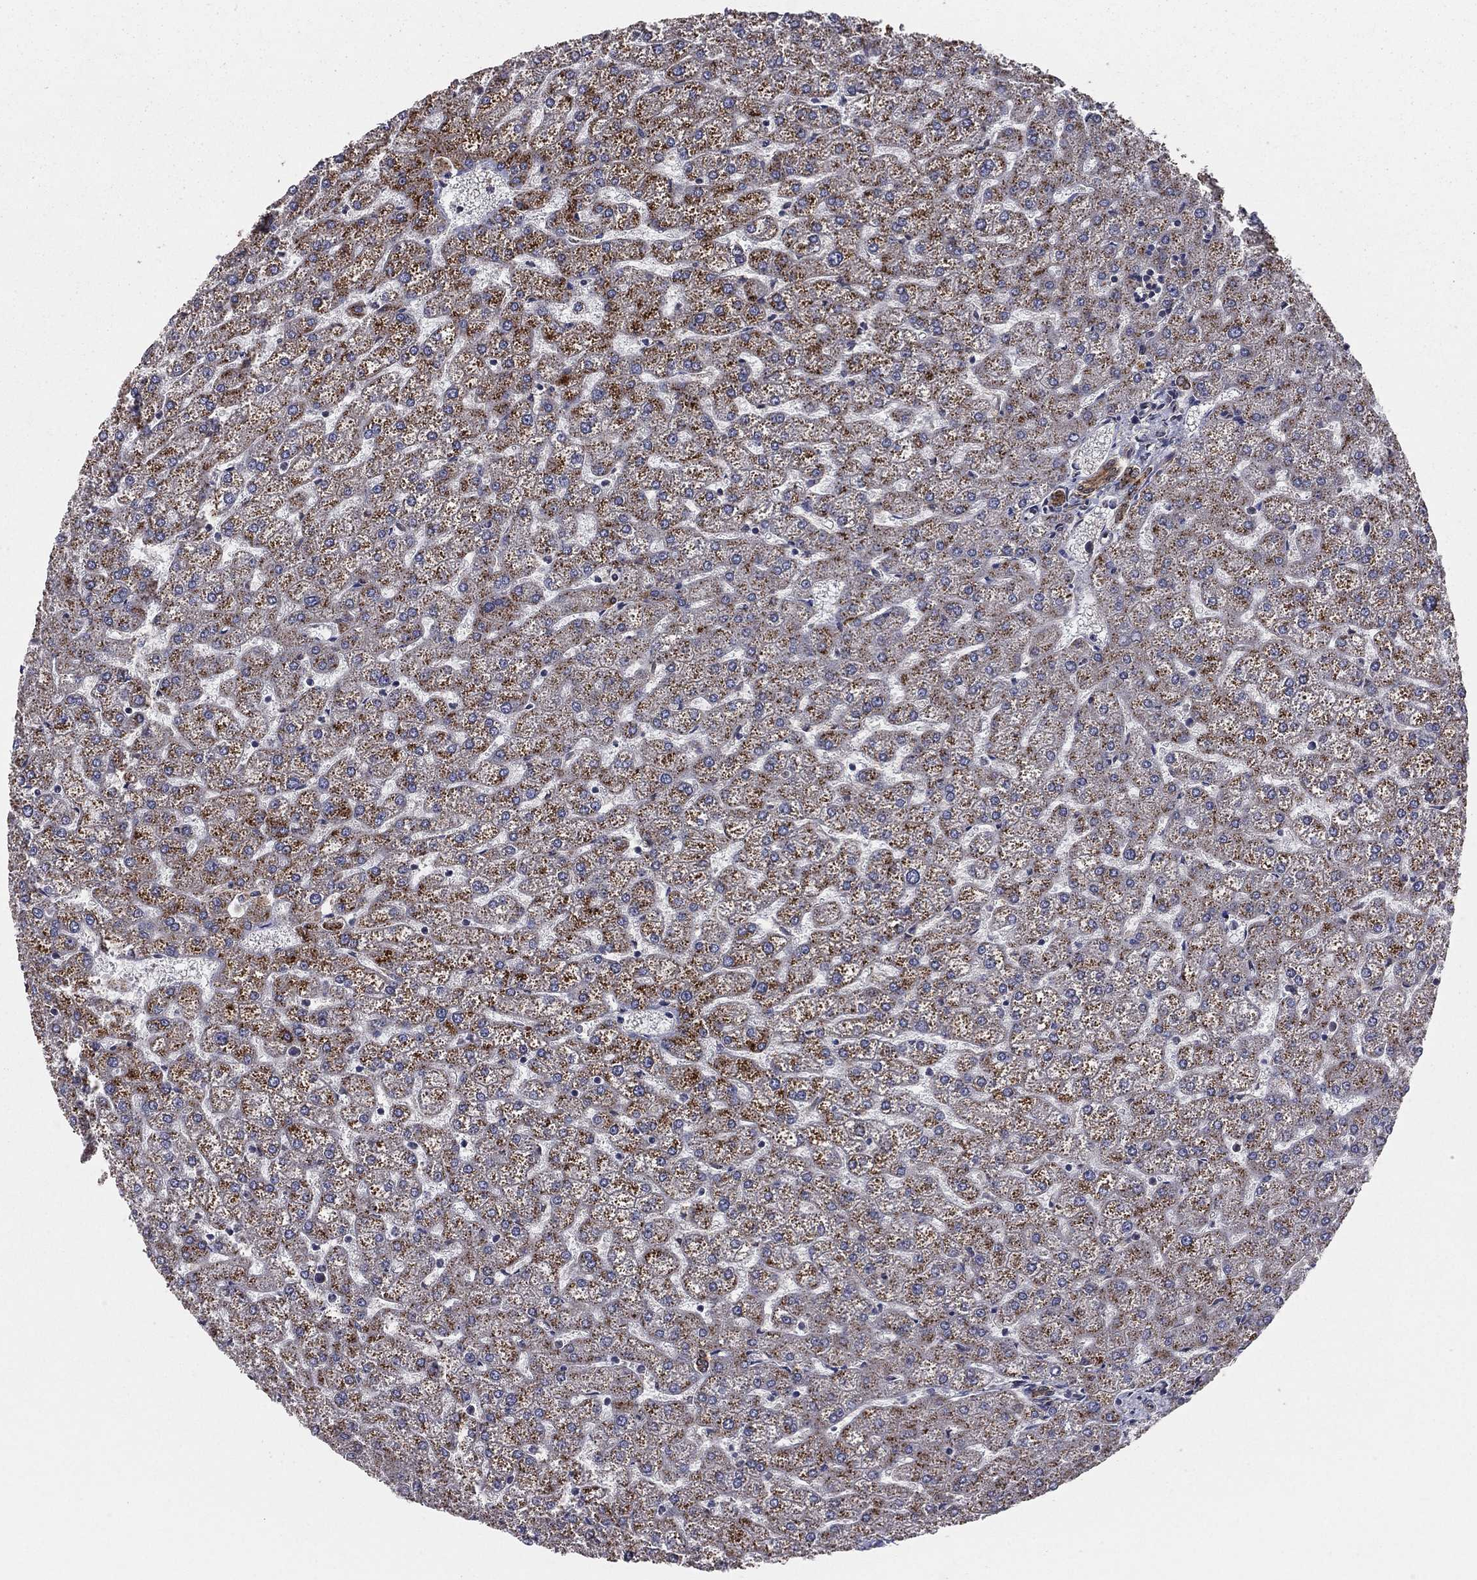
{"staining": {"intensity": "moderate", "quantity": ">75%", "location": "cytoplasmic/membranous"}, "tissue": "liver", "cell_type": "Cholangiocytes", "image_type": "normal", "snomed": [{"axis": "morphology", "description": "Normal tissue, NOS"}, {"axis": "topography", "description": "Liver"}], "caption": "A high-resolution image shows immunohistochemistry (IHC) staining of benign liver, which reveals moderate cytoplasmic/membranous positivity in about >75% of cholangiocytes.", "gene": "CERT1", "patient": {"sex": "female", "age": 32}}